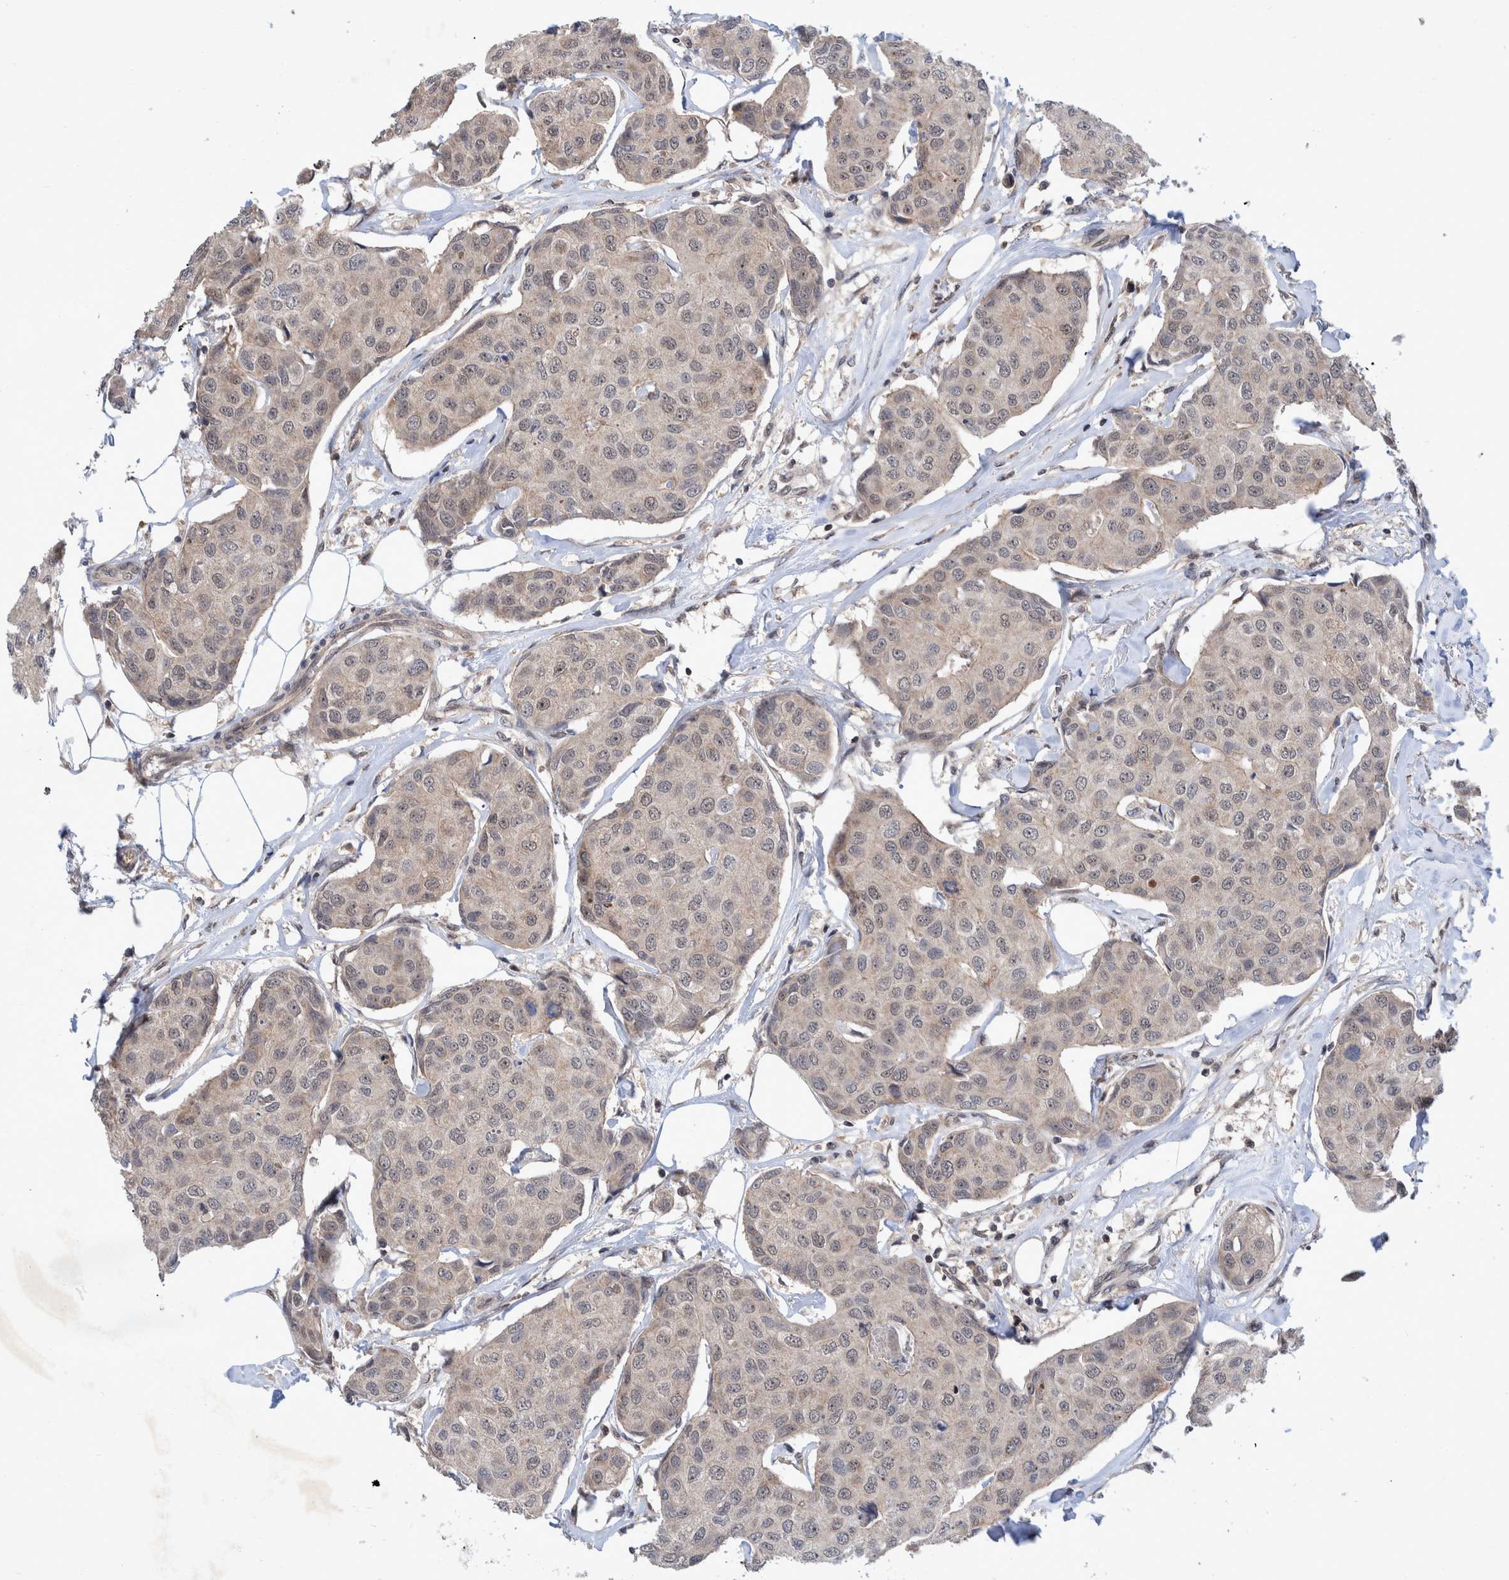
{"staining": {"intensity": "weak", "quantity": "<25%", "location": "cytoplasmic/membranous"}, "tissue": "breast cancer", "cell_type": "Tumor cells", "image_type": "cancer", "snomed": [{"axis": "morphology", "description": "Duct carcinoma"}, {"axis": "topography", "description": "Breast"}], "caption": "The photomicrograph demonstrates no staining of tumor cells in breast invasive ductal carcinoma.", "gene": "PLPBP", "patient": {"sex": "female", "age": 80}}